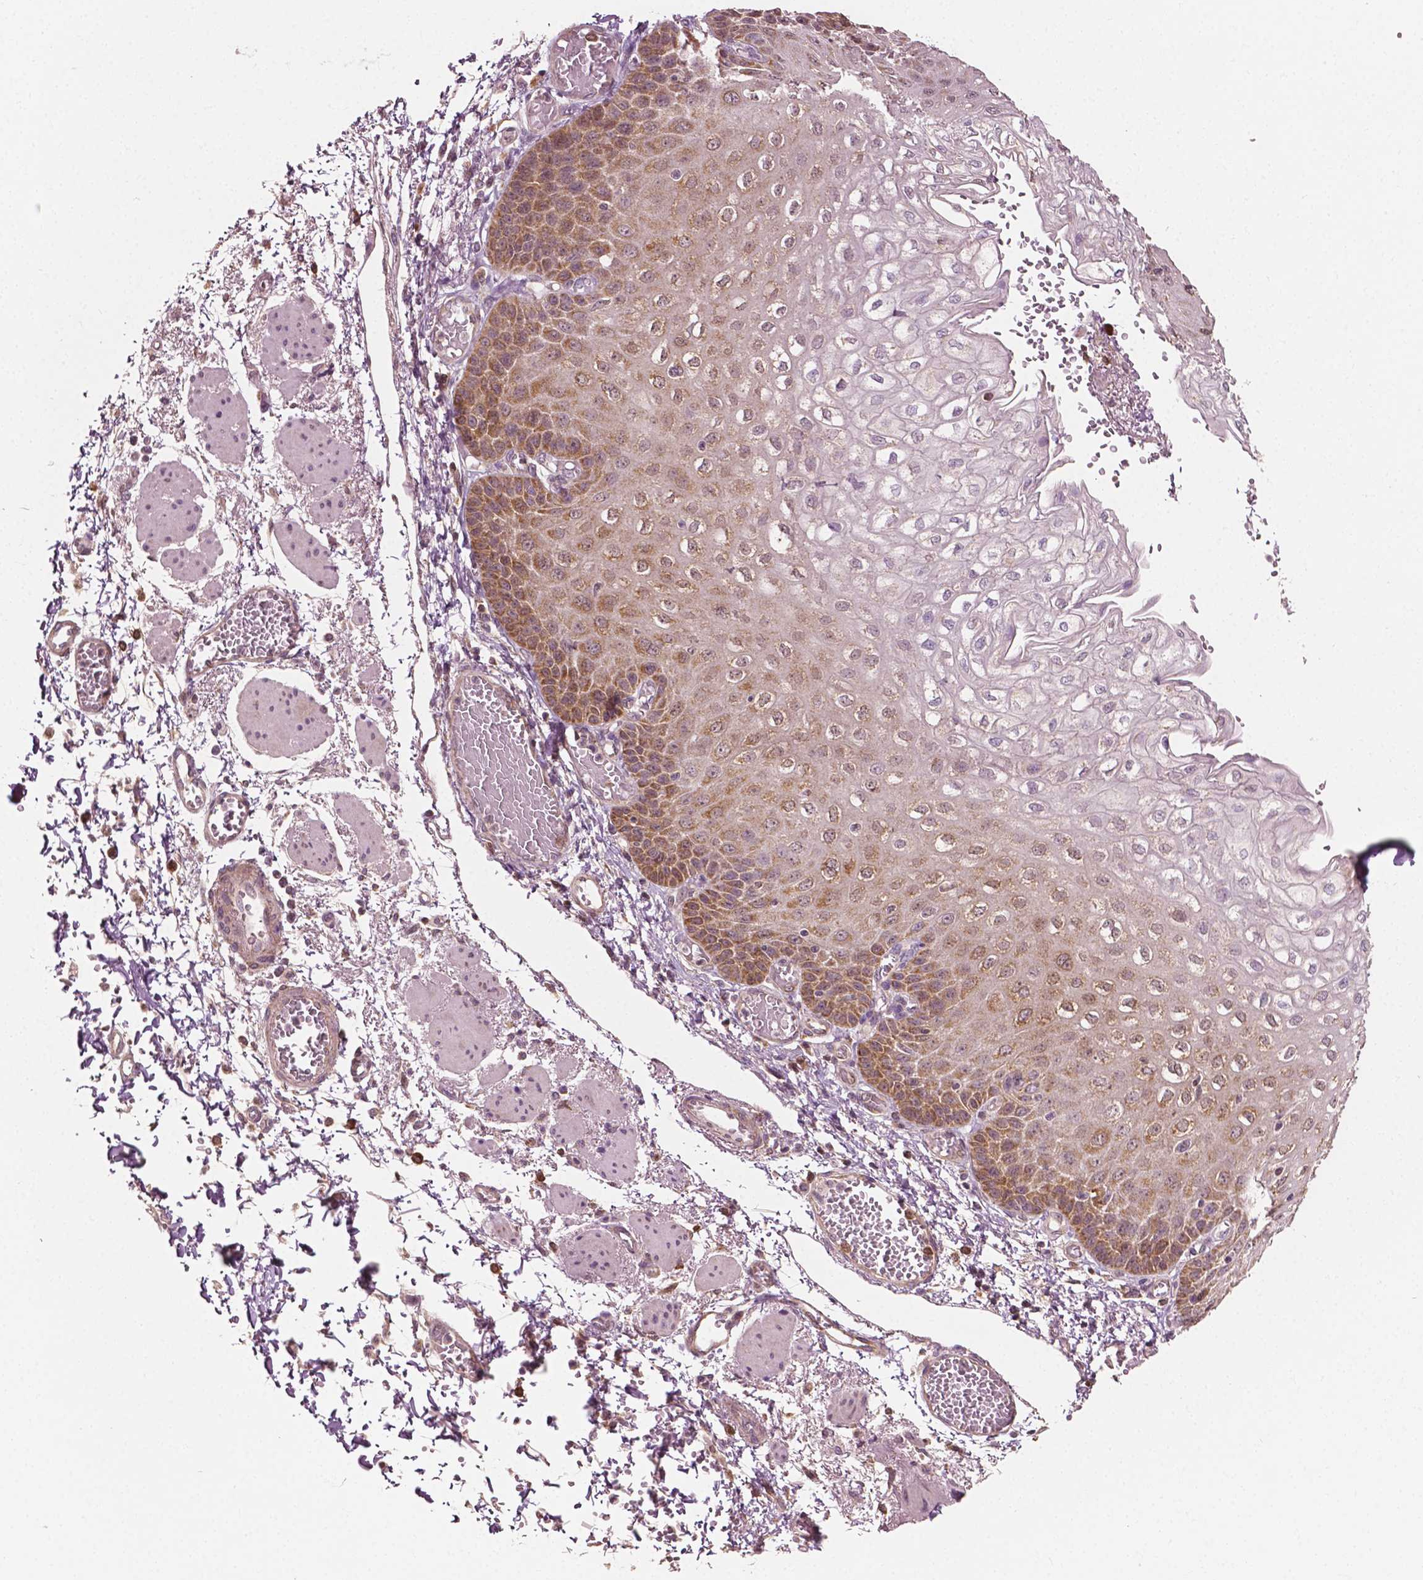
{"staining": {"intensity": "moderate", "quantity": ">75%", "location": "cytoplasmic/membranous"}, "tissue": "esophagus", "cell_type": "Squamous epithelial cells", "image_type": "normal", "snomed": [{"axis": "morphology", "description": "Normal tissue, NOS"}, {"axis": "morphology", "description": "Adenocarcinoma, NOS"}, {"axis": "topography", "description": "Esophagus"}], "caption": "Immunohistochemistry micrograph of benign esophagus: esophagus stained using IHC reveals medium levels of moderate protein expression localized specifically in the cytoplasmic/membranous of squamous epithelial cells, appearing as a cytoplasmic/membranous brown color.", "gene": "MCL1", "patient": {"sex": "male", "age": 81}}